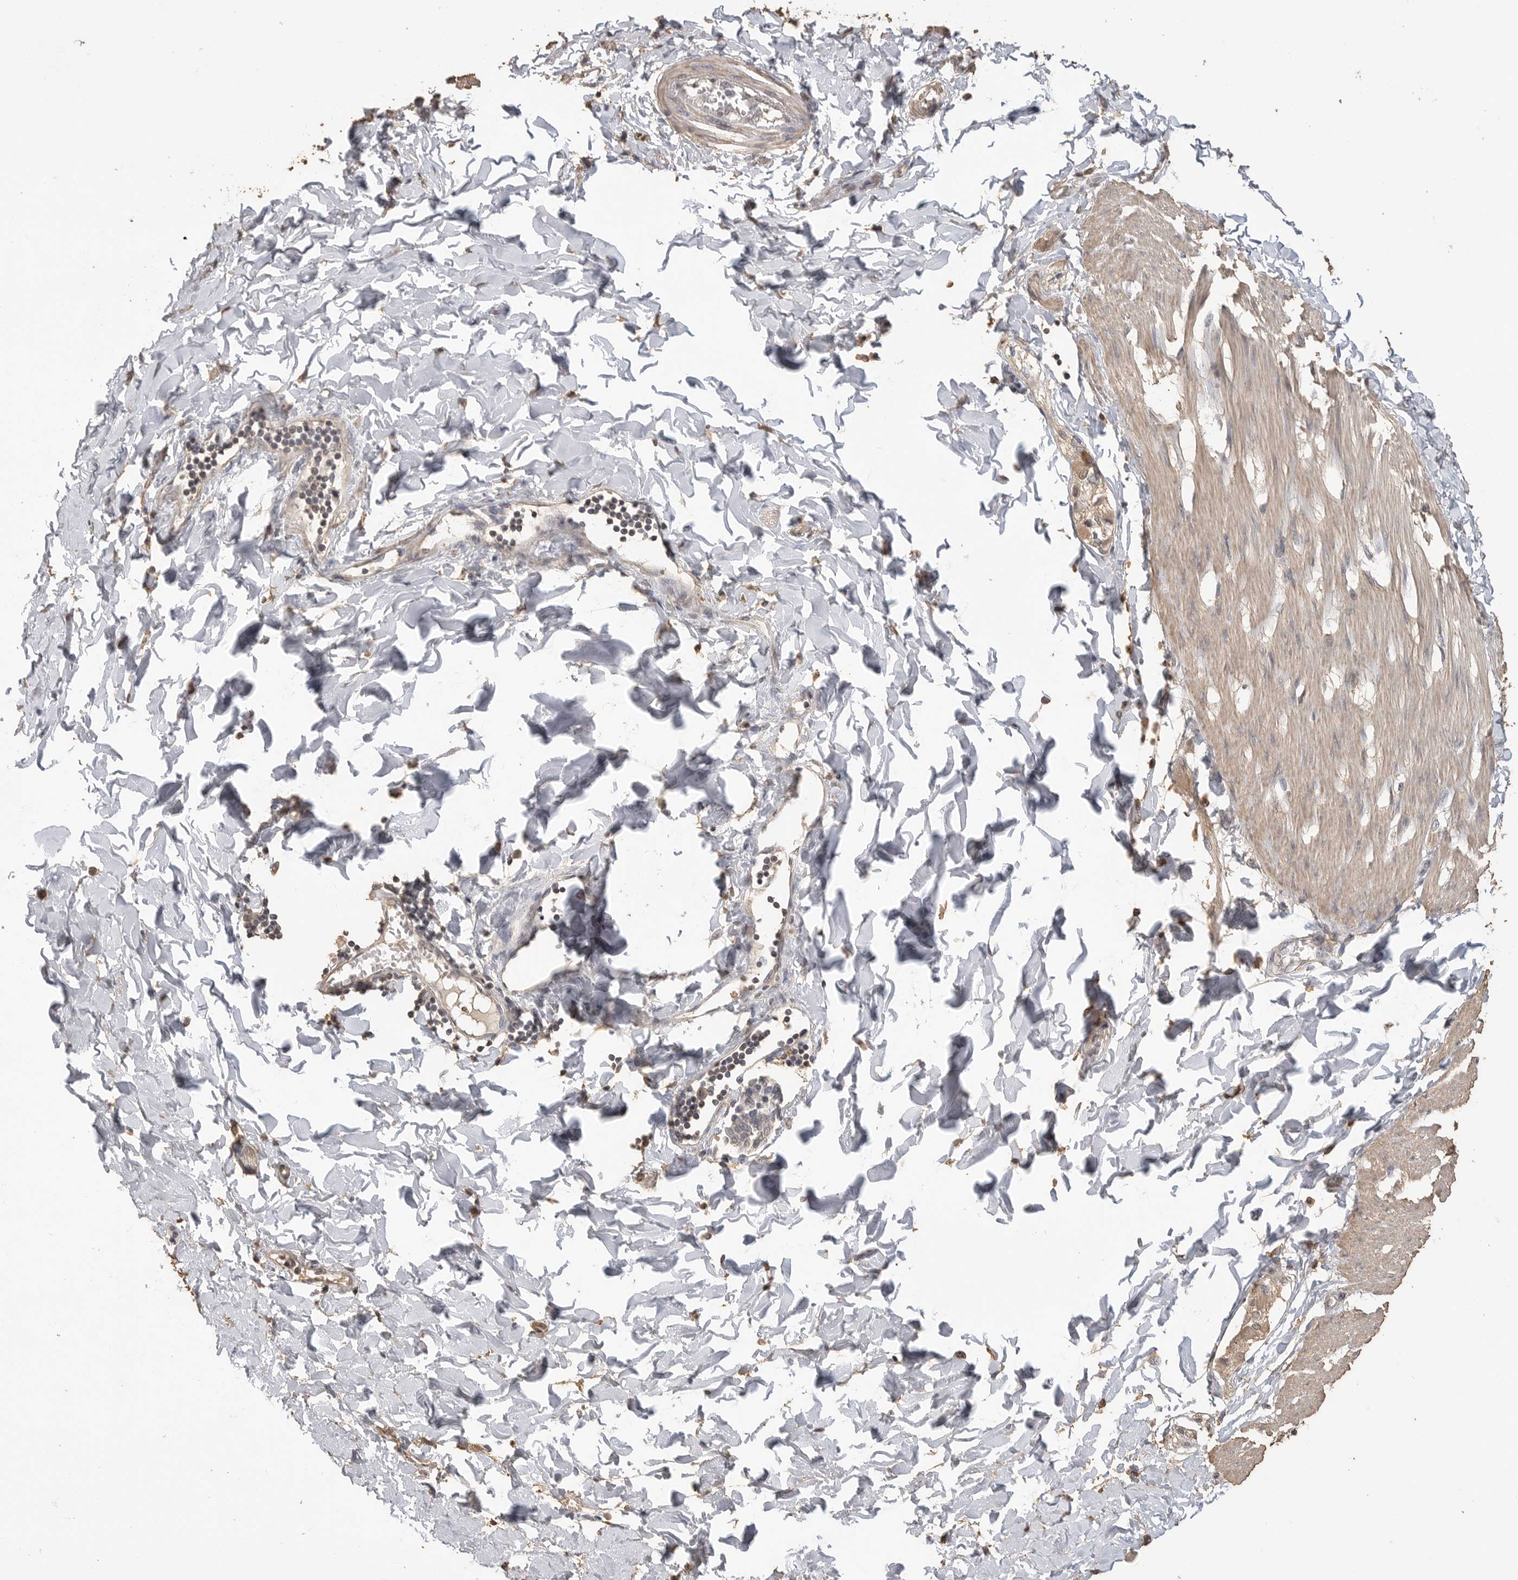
{"staining": {"intensity": "weak", "quantity": ">75%", "location": "cytoplasmic/membranous"}, "tissue": "smooth muscle", "cell_type": "Smooth muscle cells", "image_type": "normal", "snomed": [{"axis": "morphology", "description": "Normal tissue, NOS"}, {"axis": "morphology", "description": "Adenocarcinoma, NOS"}, {"axis": "topography", "description": "Smooth muscle"}, {"axis": "topography", "description": "Colon"}], "caption": "The photomicrograph demonstrates staining of normal smooth muscle, revealing weak cytoplasmic/membranous protein positivity (brown color) within smooth muscle cells.", "gene": "MAP2K1", "patient": {"sex": "male", "age": 14}}